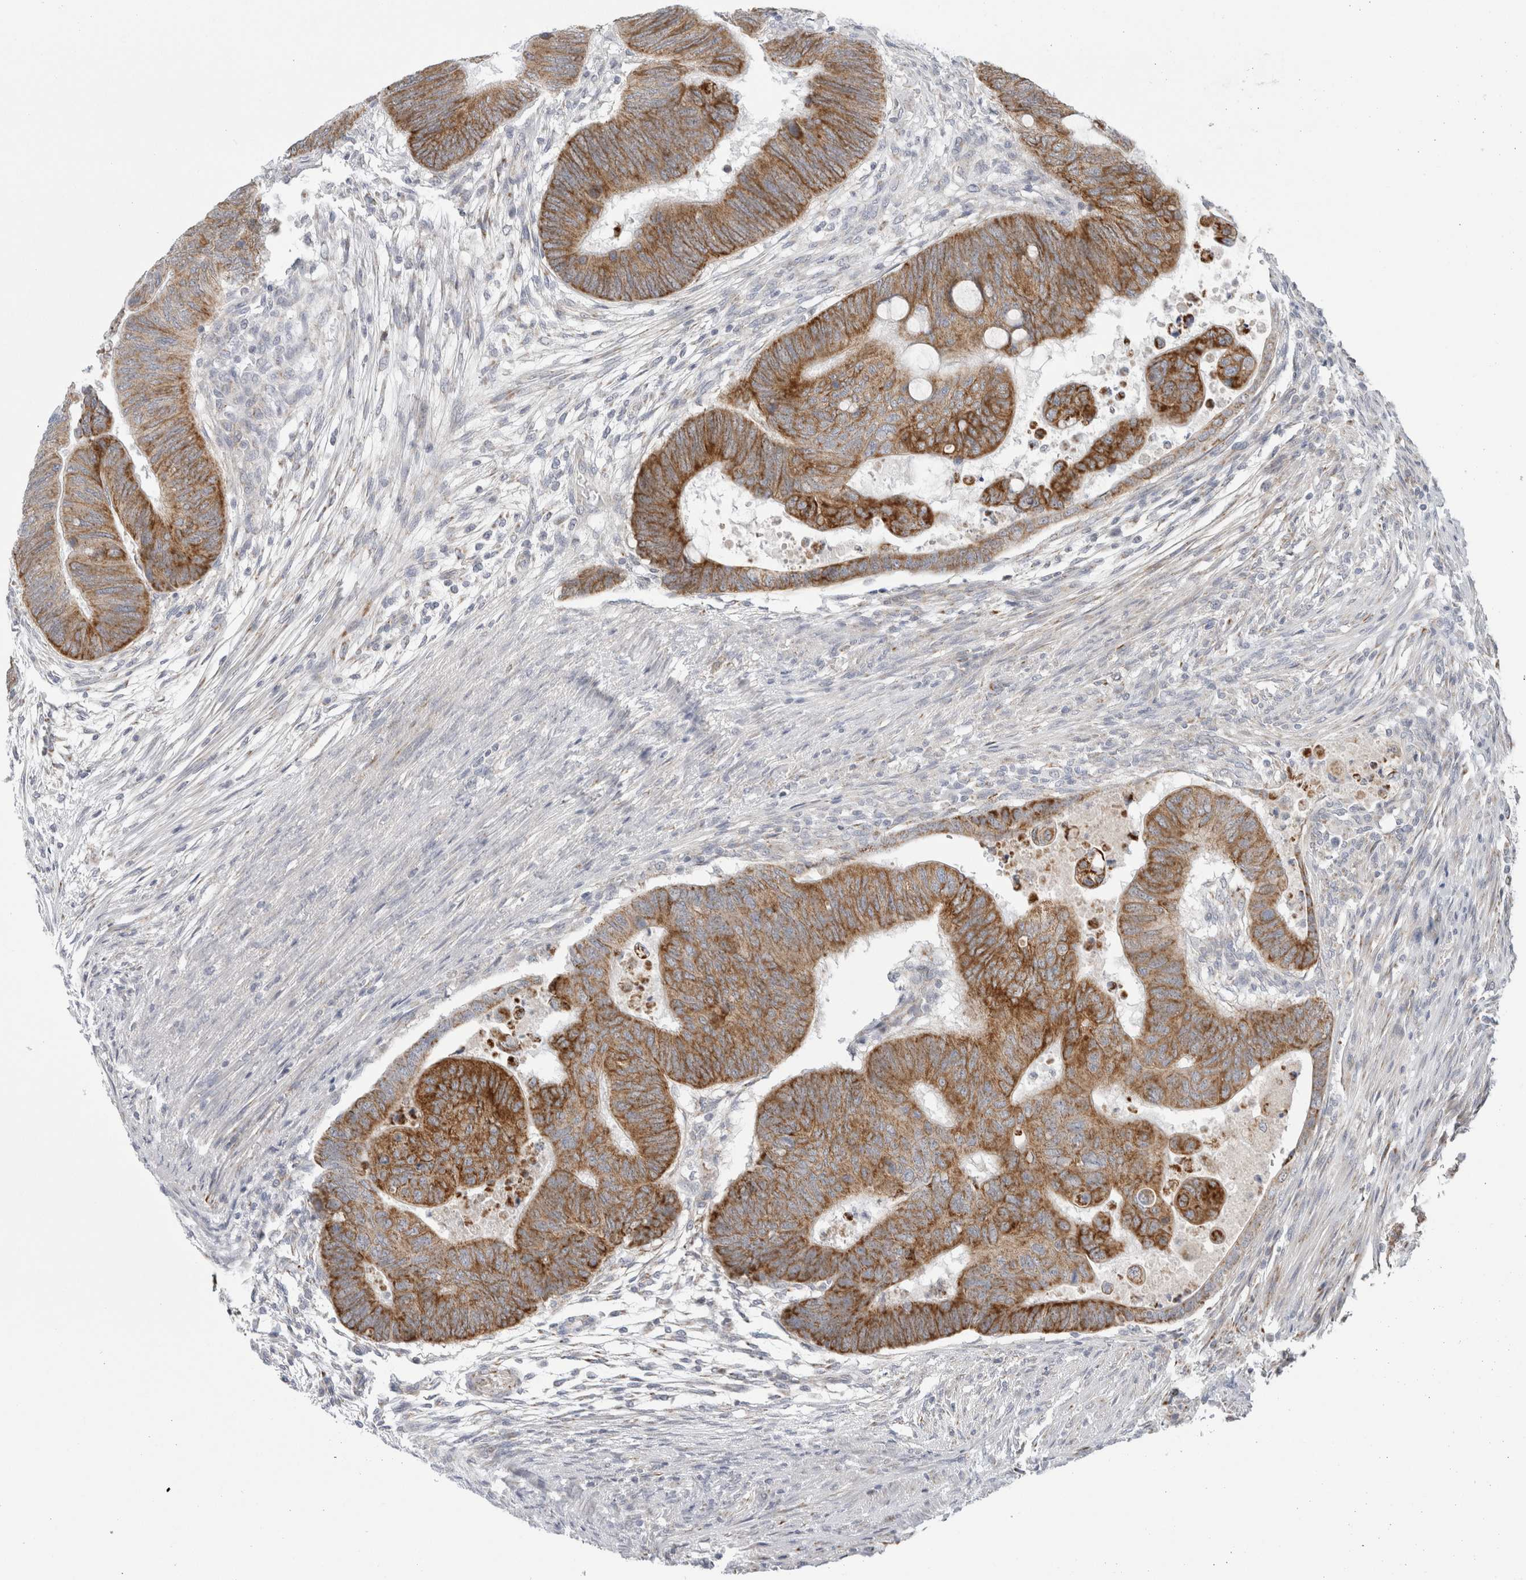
{"staining": {"intensity": "strong", "quantity": ">75%", "location": "cytoplasmic/membranous"}, "tissue": "colorectal cancer", "cell_type": "Tumor cells", "image_type": "cancer", "snomed": [{"axis": "morphology", "description": "Normal tissue, NOS"}, {"axis": "morphology", "description": "Adenocarcinoma, NOS"}, {"axis": "topography", "description": "Rectum"}, {"axis": "topography", "description": "Peripheral nerve tissue"}], "caption": "Colorectal cancer (adenocarcinoma) tissue reveals strong cytoplasmic/membranous expression in about >75% of tumor cells, visualized by immunohistochemistry.", "gene": "FAHD1", "patient": {"sex": "male", "age": 92}}